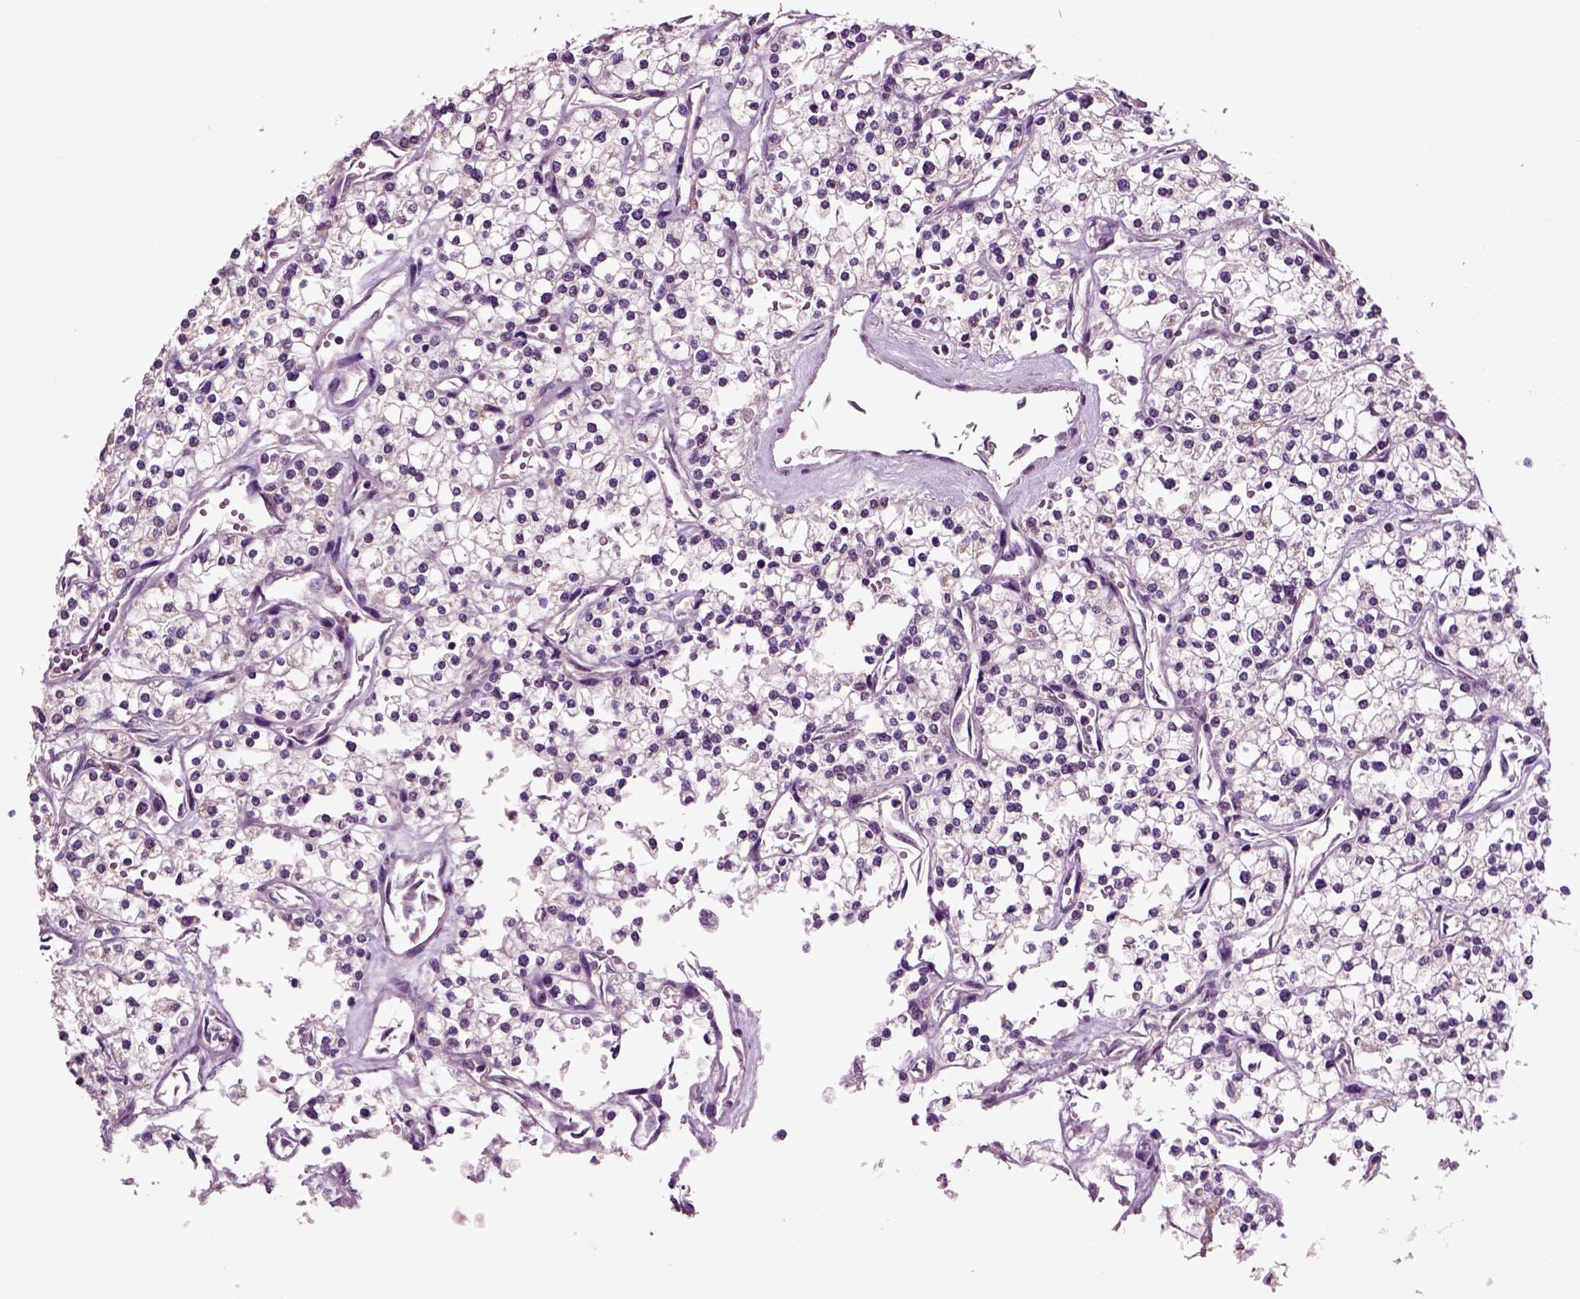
{"staining": {"intensity": "negative", "quantity": "none", "location": "none"}, "tissue": "renal cancer", "cell_type": "Tumor cells", "image_type": "cancer", "snomed": [{"axis": "morphology", "description": "Adenocarcinoma, NOS"}, {"axis": "topography", "description": "Kidney"}], "caption": "IHC micrograph of neoplastic tissue: renal cancer stained with DAB (3,3'-diaminobenzidine) displays no significant protein staining in tumor cells.", "gene": "CRHR1", "patient": {"sex": "male", "age": 80}}